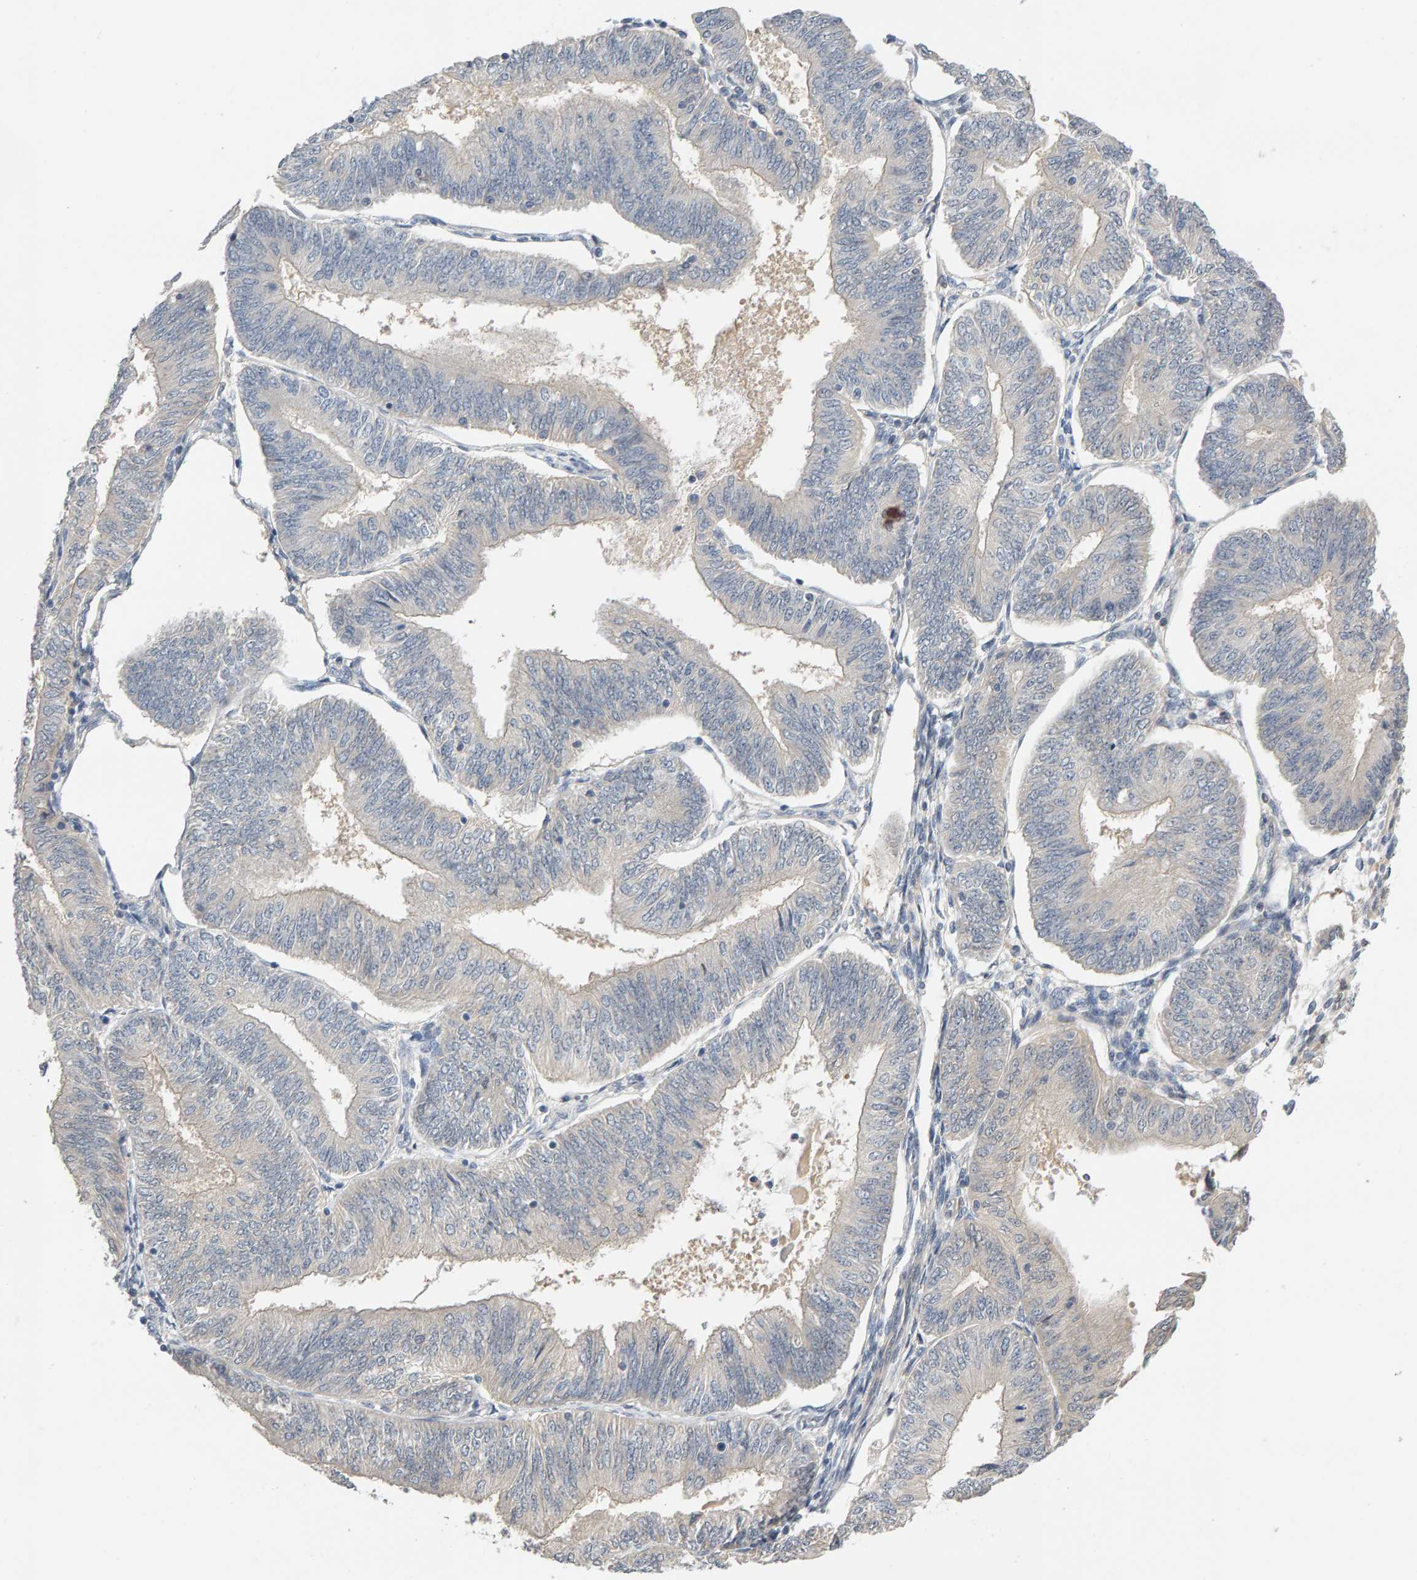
{"staining": {"intensity": "weak", "quantity": "<25%", "location": "cytoplasmic/membranous"}, "tissue": "endometrial cancer", "cell_type": "Tumor cells", "image_type": "cancer", "snomed": [{"axis": "morphology", "description": "Adenocarcinoma, NOS"}, {"axis": "topography", "description": "Endometrium"}], "caption": "DAB immunohistochemical staining of endometrial adenocarcinoma shows no significant expression in tumor cells.", "gene": "GFUS", "patient": {"sex": "female", "age": 58}}